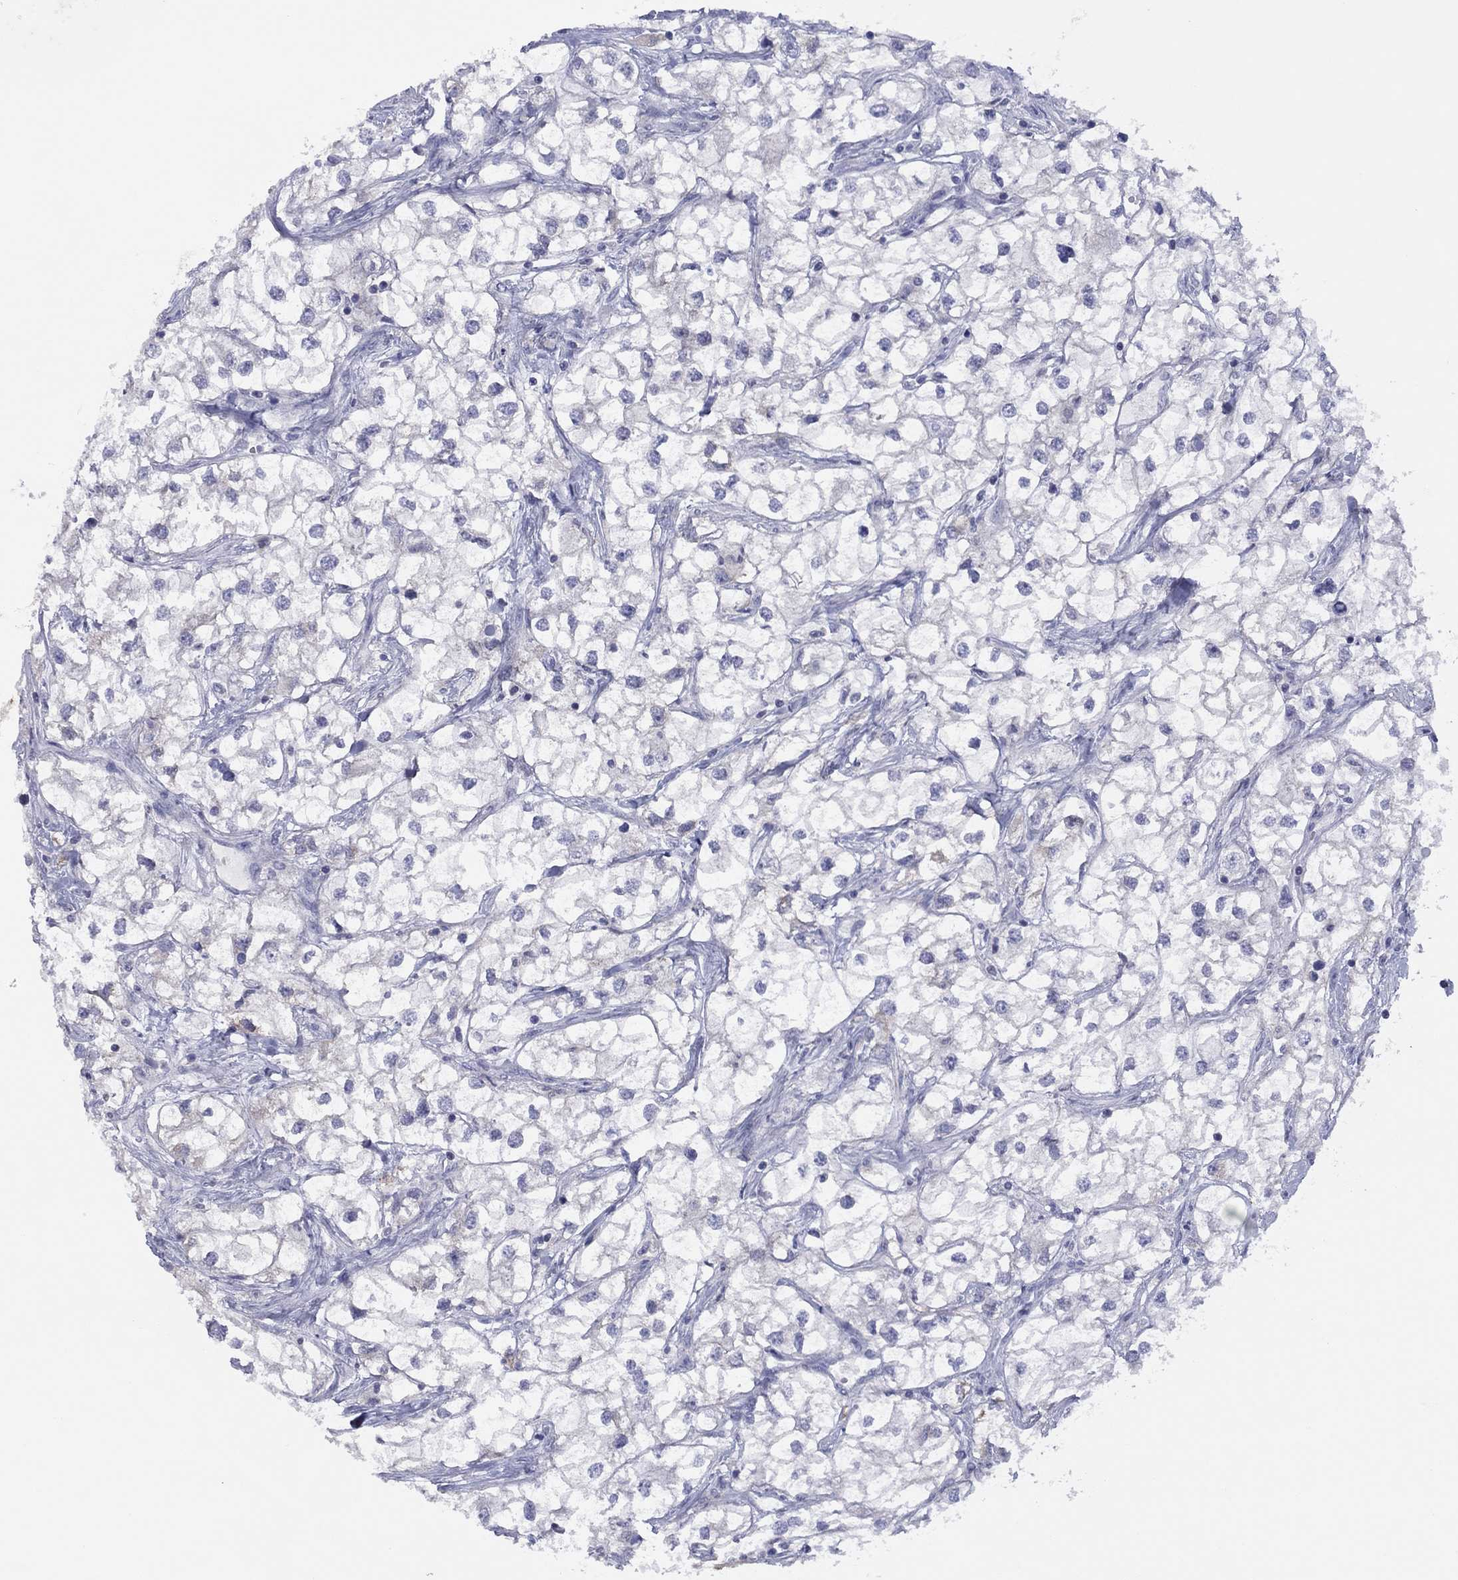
{"staining": {"intensity": "negative", "quantity": "none", "location": "none"}, "tissue": "renal cancer", "cell_type": "Tumor cells", "image_type": "cancer", "snomed": [{"axis": "morphology", "description": "Adenocarcinoma, NOS"}, {"axis": "topography", "description": "Kidney"}], "caption": "Immunohistochemistry (IHC) photomicrograph of neoplastic tissue: human renal cancer (adenocarcinoma) stained with DAB (3,3'-diaminobenzidine) reveals no significant protein staining in tumor cells. (DAB immunohistochemistry visualized using brightfield microscopy, high magnification).", "gene": "CYP2B6", "patient": {"sex": "male", "age": 59}}